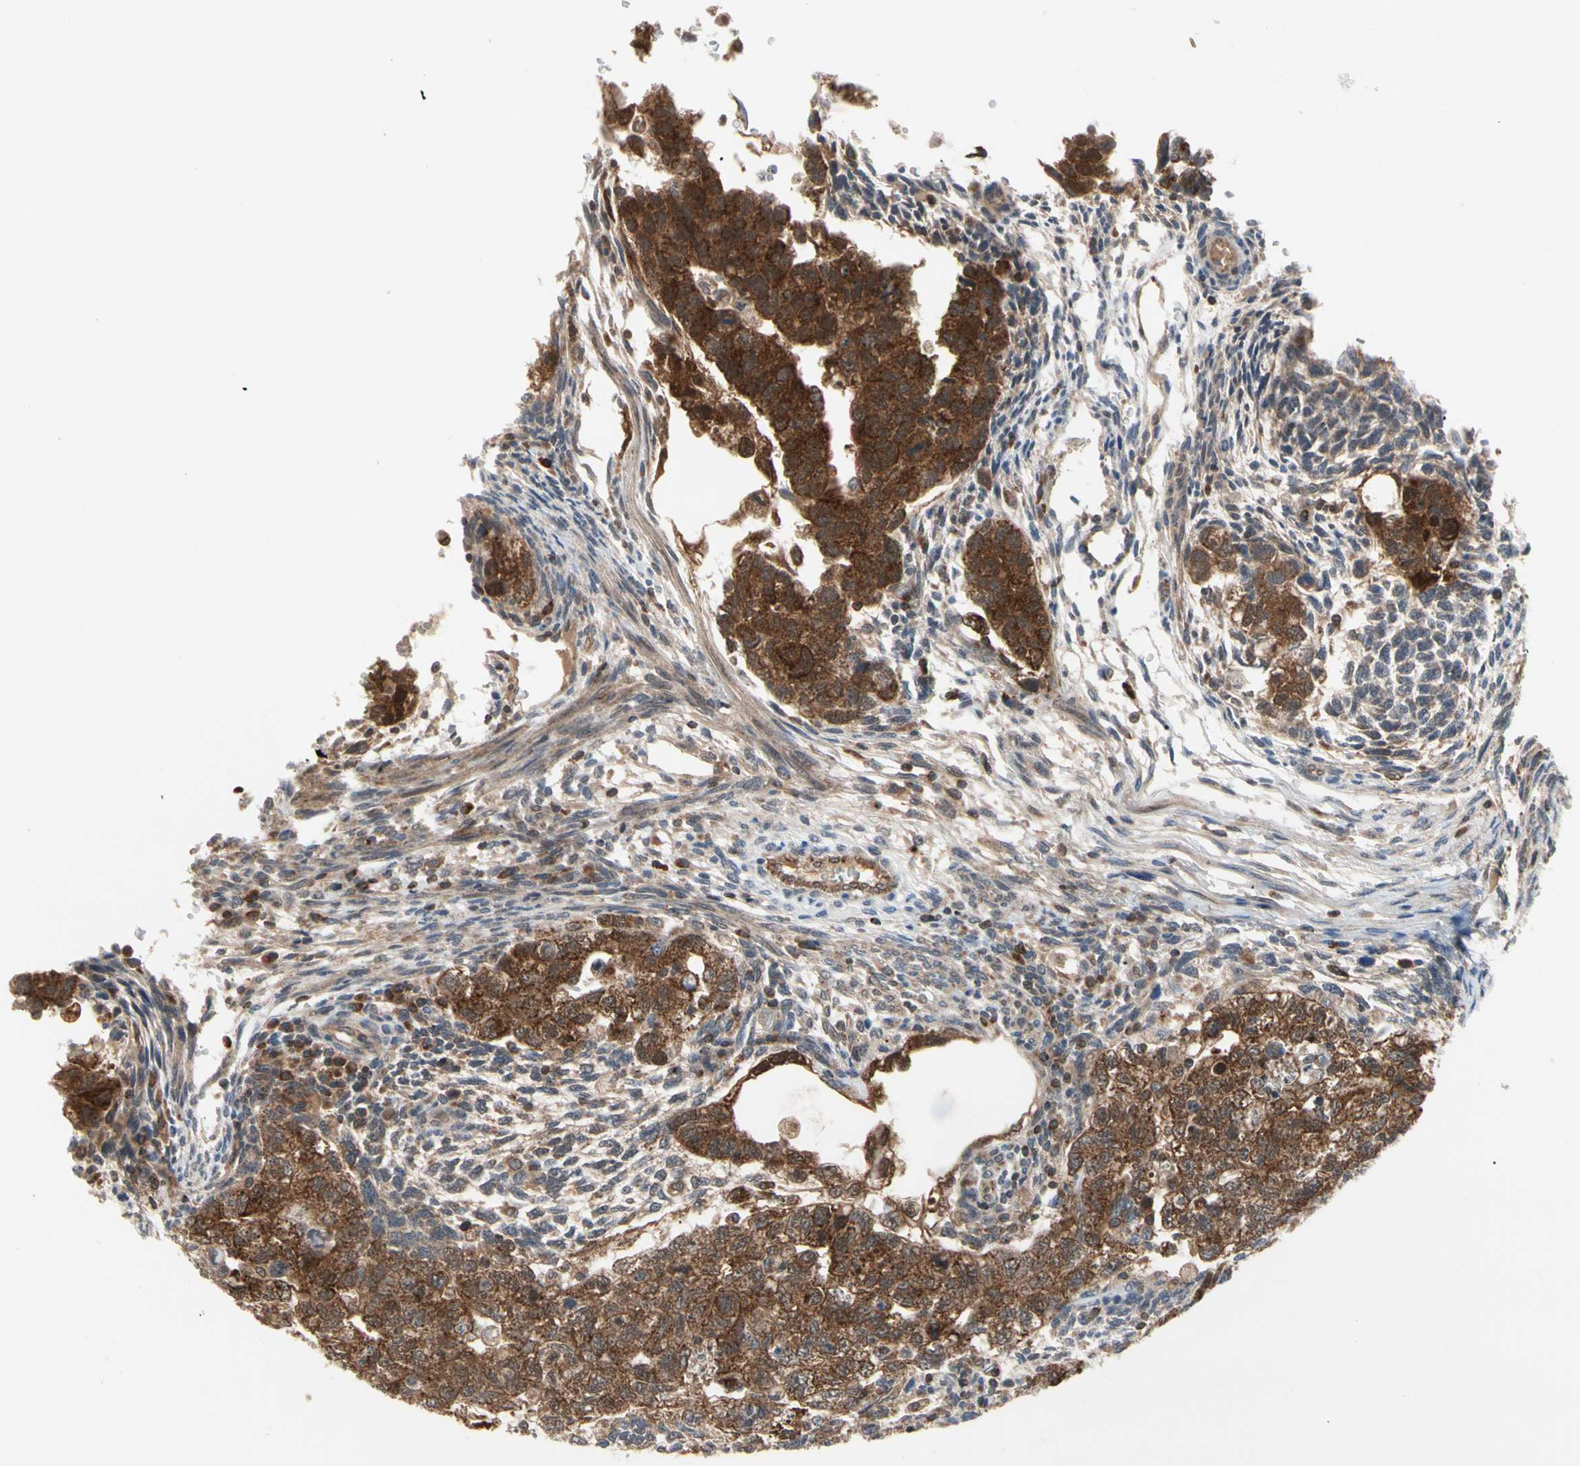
{"staining": {"intensity": "strong", "quantity": ">75%", "location": "cytoplasmic/membranous"}, "tissue": "testis cancer", "cell_type": "Tumor cells", "image_type": "cancer", "snomed": [{"axis": "morphology", "description": "Normal tissue, NOS"}, {"axis": "morphology", "description": "Carcinoma, Embryonal, NOS"}, {"axis": "topography", "description": "Testis"}], "caption": "An immunohistochemistry (IHC) micrograph of neoplastic tissue is shown. Protein staining in brown shows strong cytoplasmic/membranous positivity in embryonal carcinoma (testis) within tumor cells.", "gene": "MTHFS", "patient": {"sex": "male", "age": 36}}